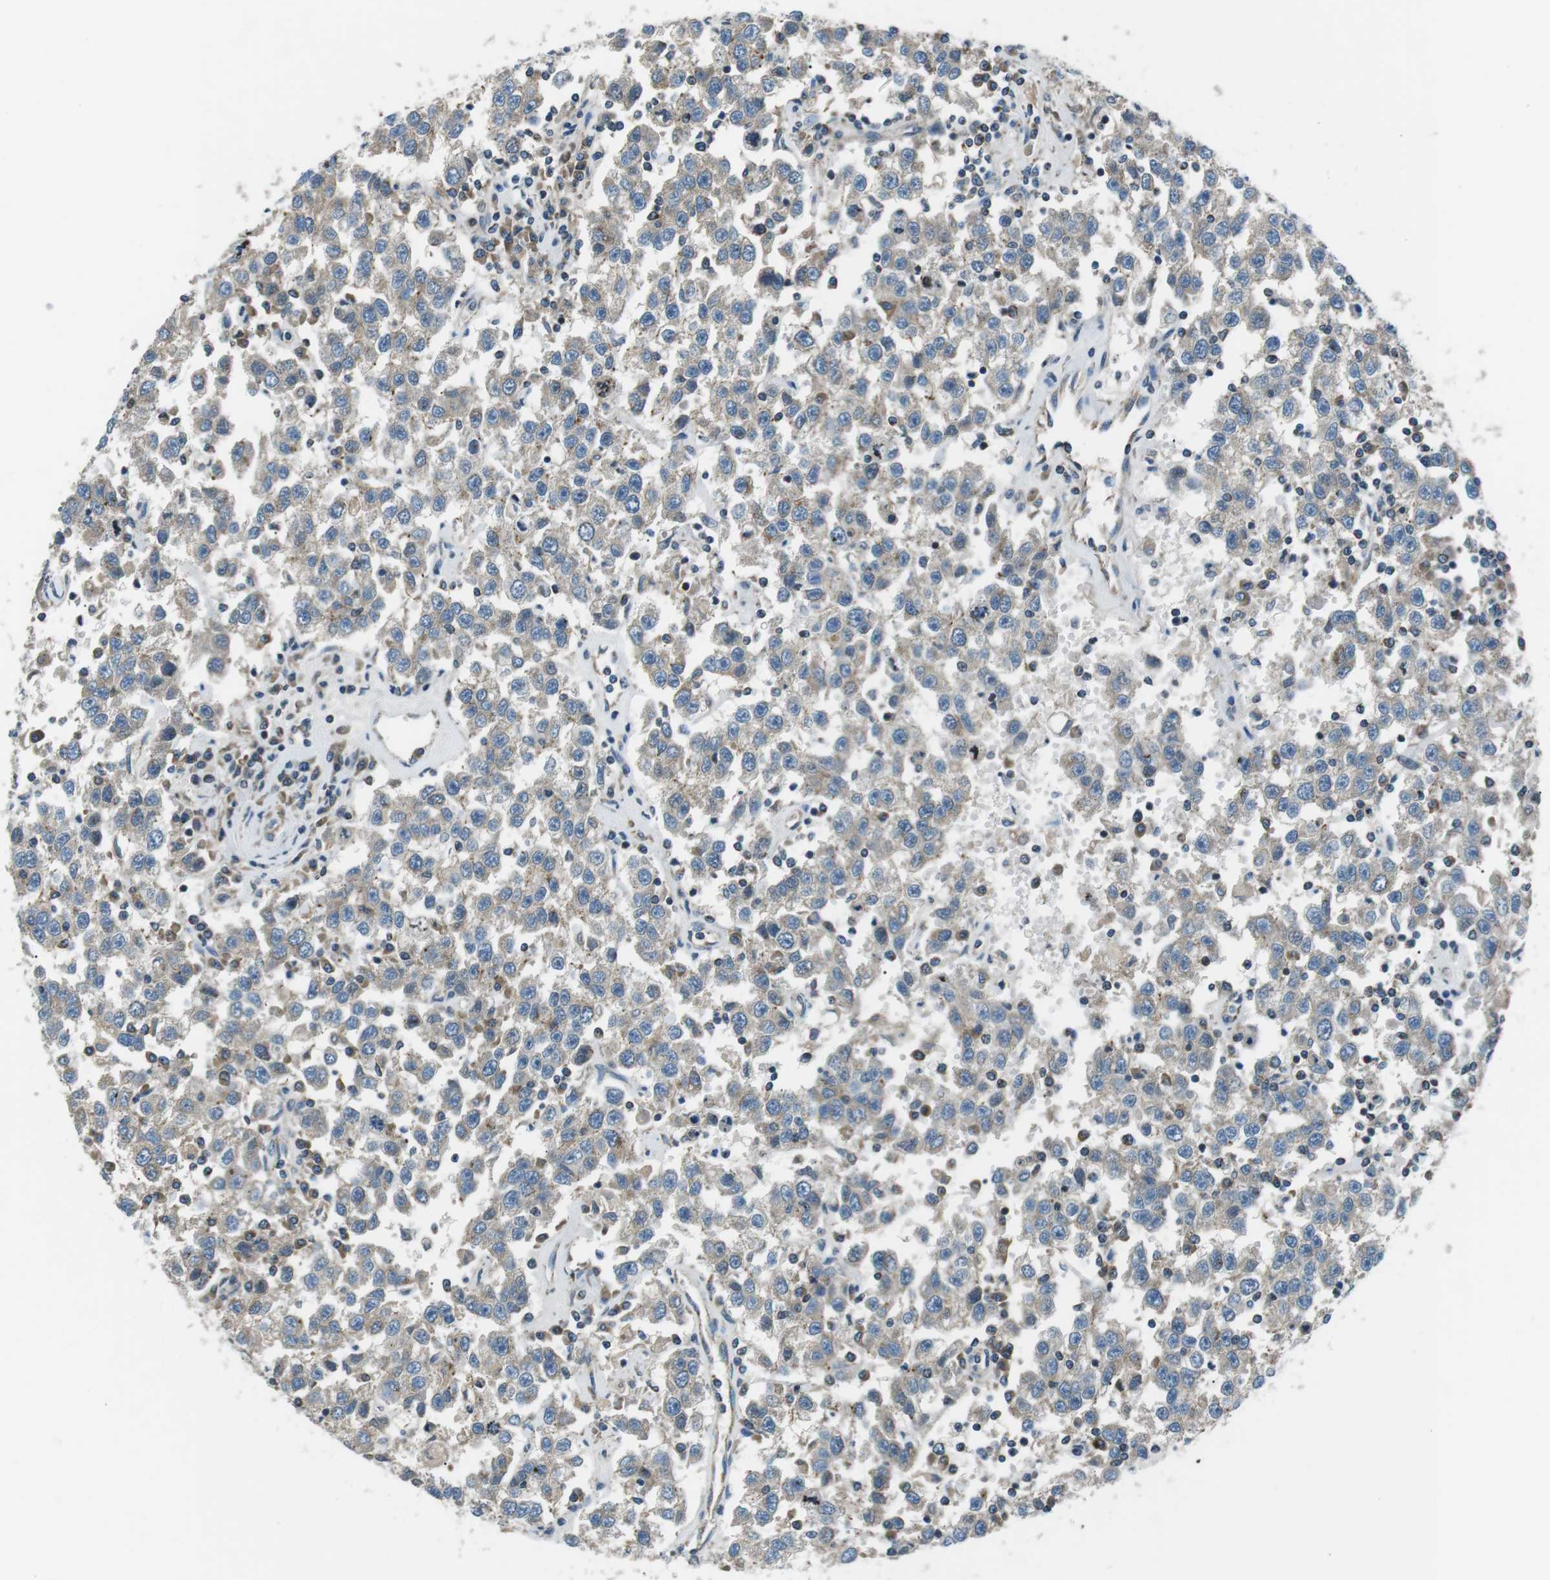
{"staining": {"intensity": "negative", "quantity": "none", "location": "none"}, "tissue": "testis cancer", "cell_type": "Tumor cells", "image_type": "cancer", "snomed": [{"axis": "morphology", "description": "Seminoma, NOS"}, {"axis": "topography", "description": "Testis"}], "caption": "This is an IHC micrograph of testis cancer (seminoma). There is no expression in tumor cells.", "gene": "FAM3B", "patient": {"sex": "male", "age": 41}}